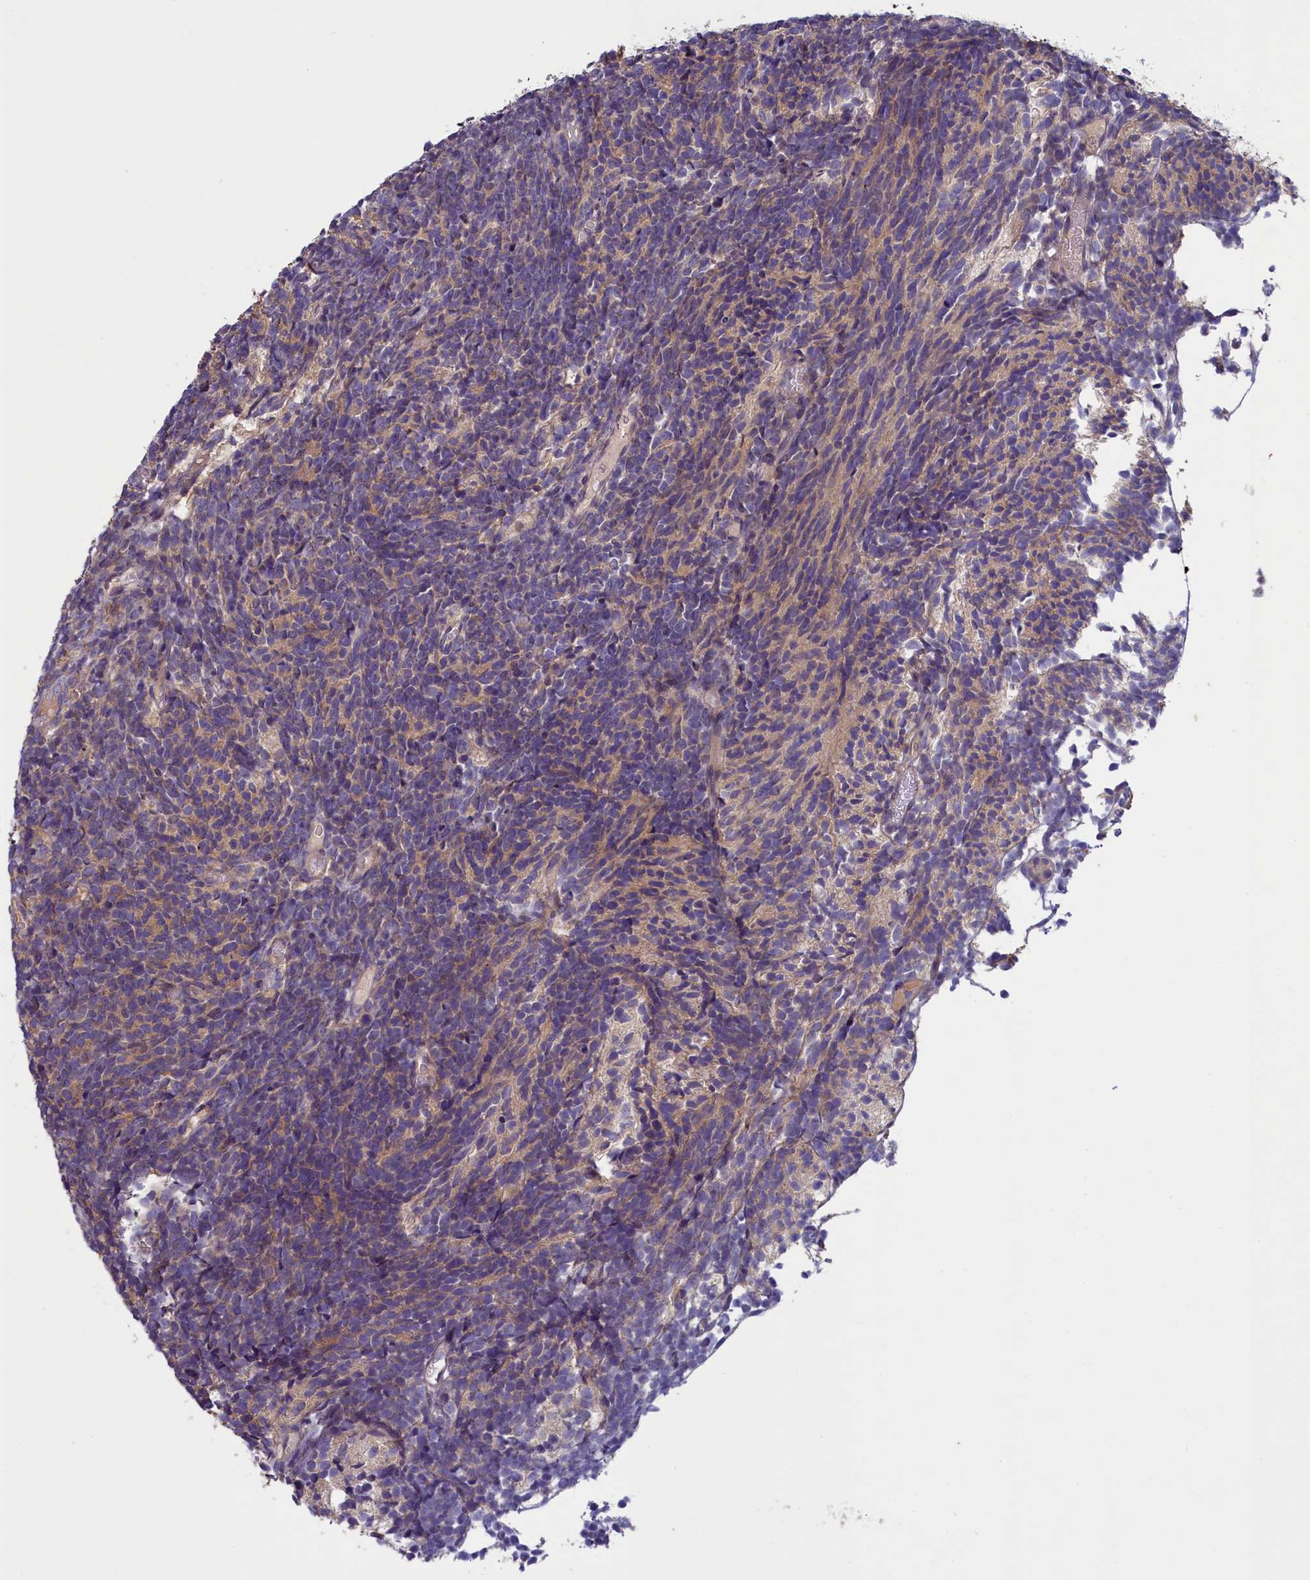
{"staining": {"intensity": "weak", "quantity": "25%-75%", "location": "cytoplasmic/membranous"}, "tissue": "glioma", "cell_type": "Tumor cells", "image_type": "cancer", "snomed": [{"axis": "morphology", "description": "Glioma, malignant, Low grade"}, {"axis": "topography", "description": "Brain"}], "caption": "Malignant low-grade glioma stained with immunohistochemistry (IHC) demonstrates weak cytoplasmic/membranous expression in about 25%-75% of tumor cells.", "gene": "NUBP1", "patient": {"sex": "female", "age": 1}}